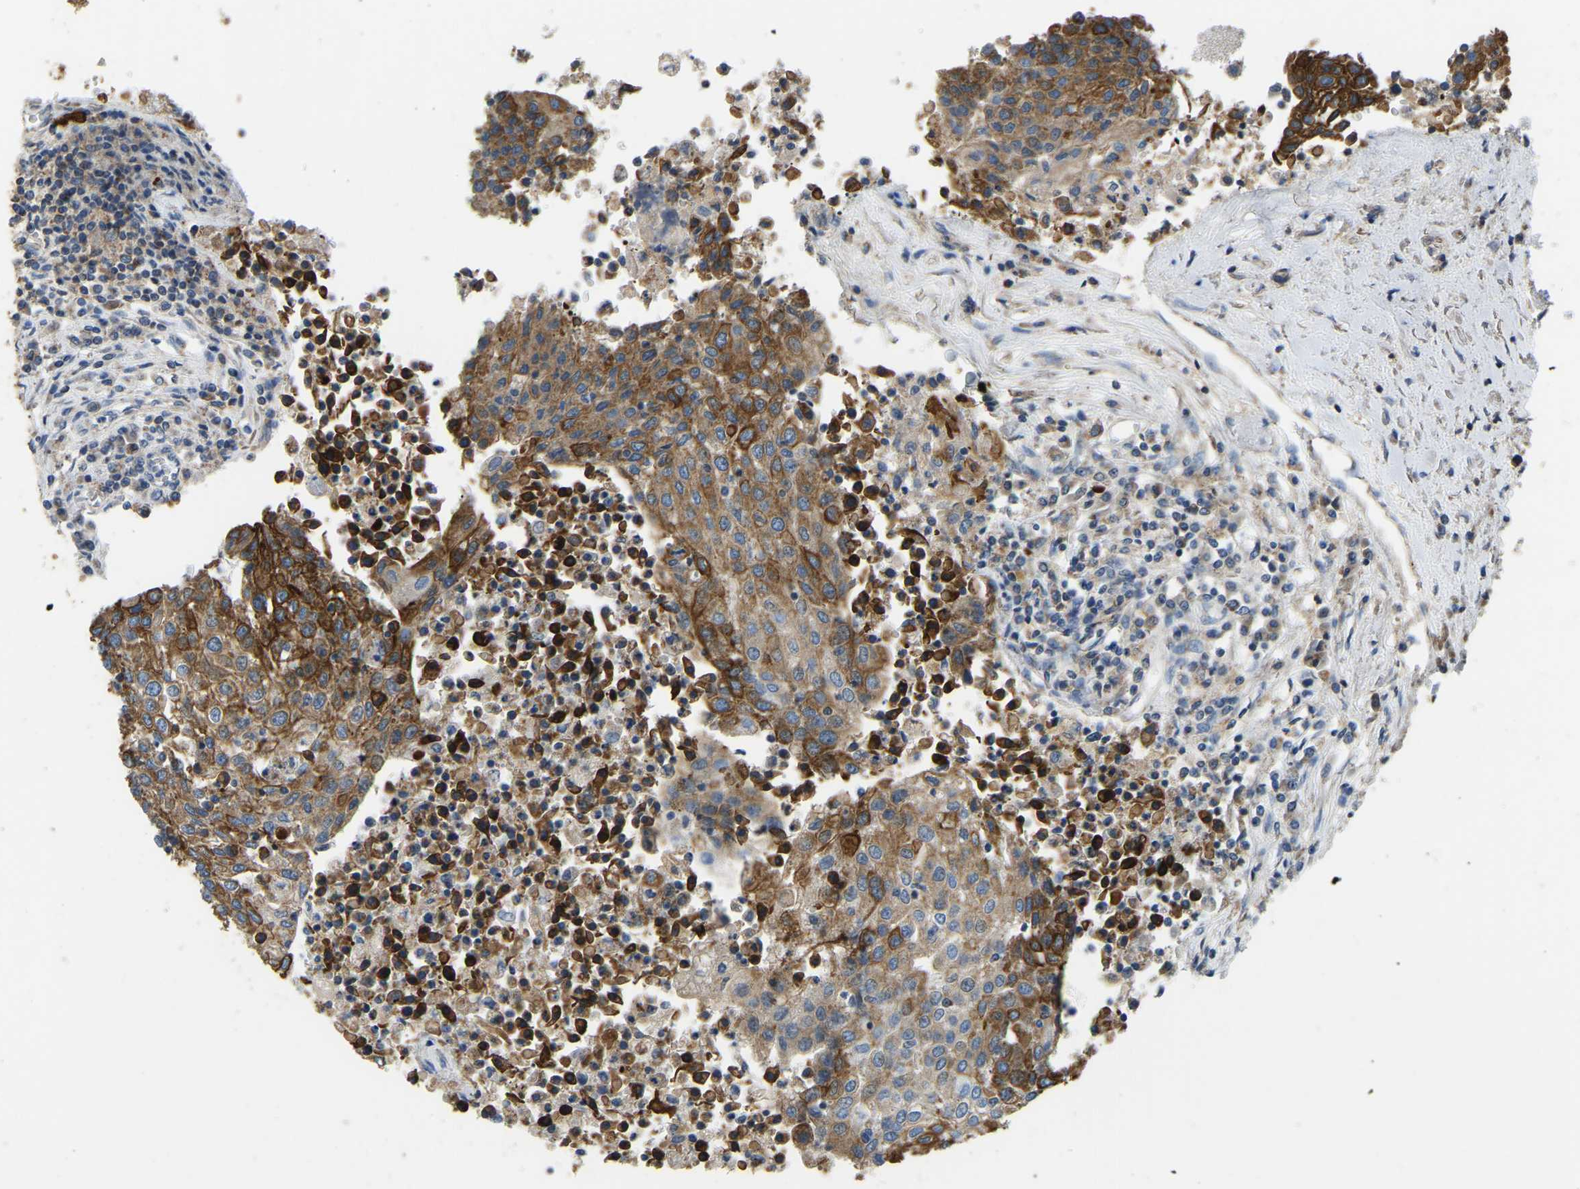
{"staining": {"intensity": "strong", "quantity": ">75%", "location": "cytoplasmic/membranous"}, "tissue": "urothelial cancer", "cell_type": "Tumor cells", "image_type": "cancer", "snomed": [{"axis": "morphology", "description": "Urothelial carcinoma, High grade"}, {"axis": "topography", "description": "Urinary bladder"}], "caption": "The photomicrograph exhibits staining of urothelial cancer, revealing strong cytoplasmic/membranous protein expression (brown color) within tumor cells. (Brightfield microscopy of DAB IHC at high magnification).", "gene": "ZNF200", "patient": {"sex": "female", "age": 85}}